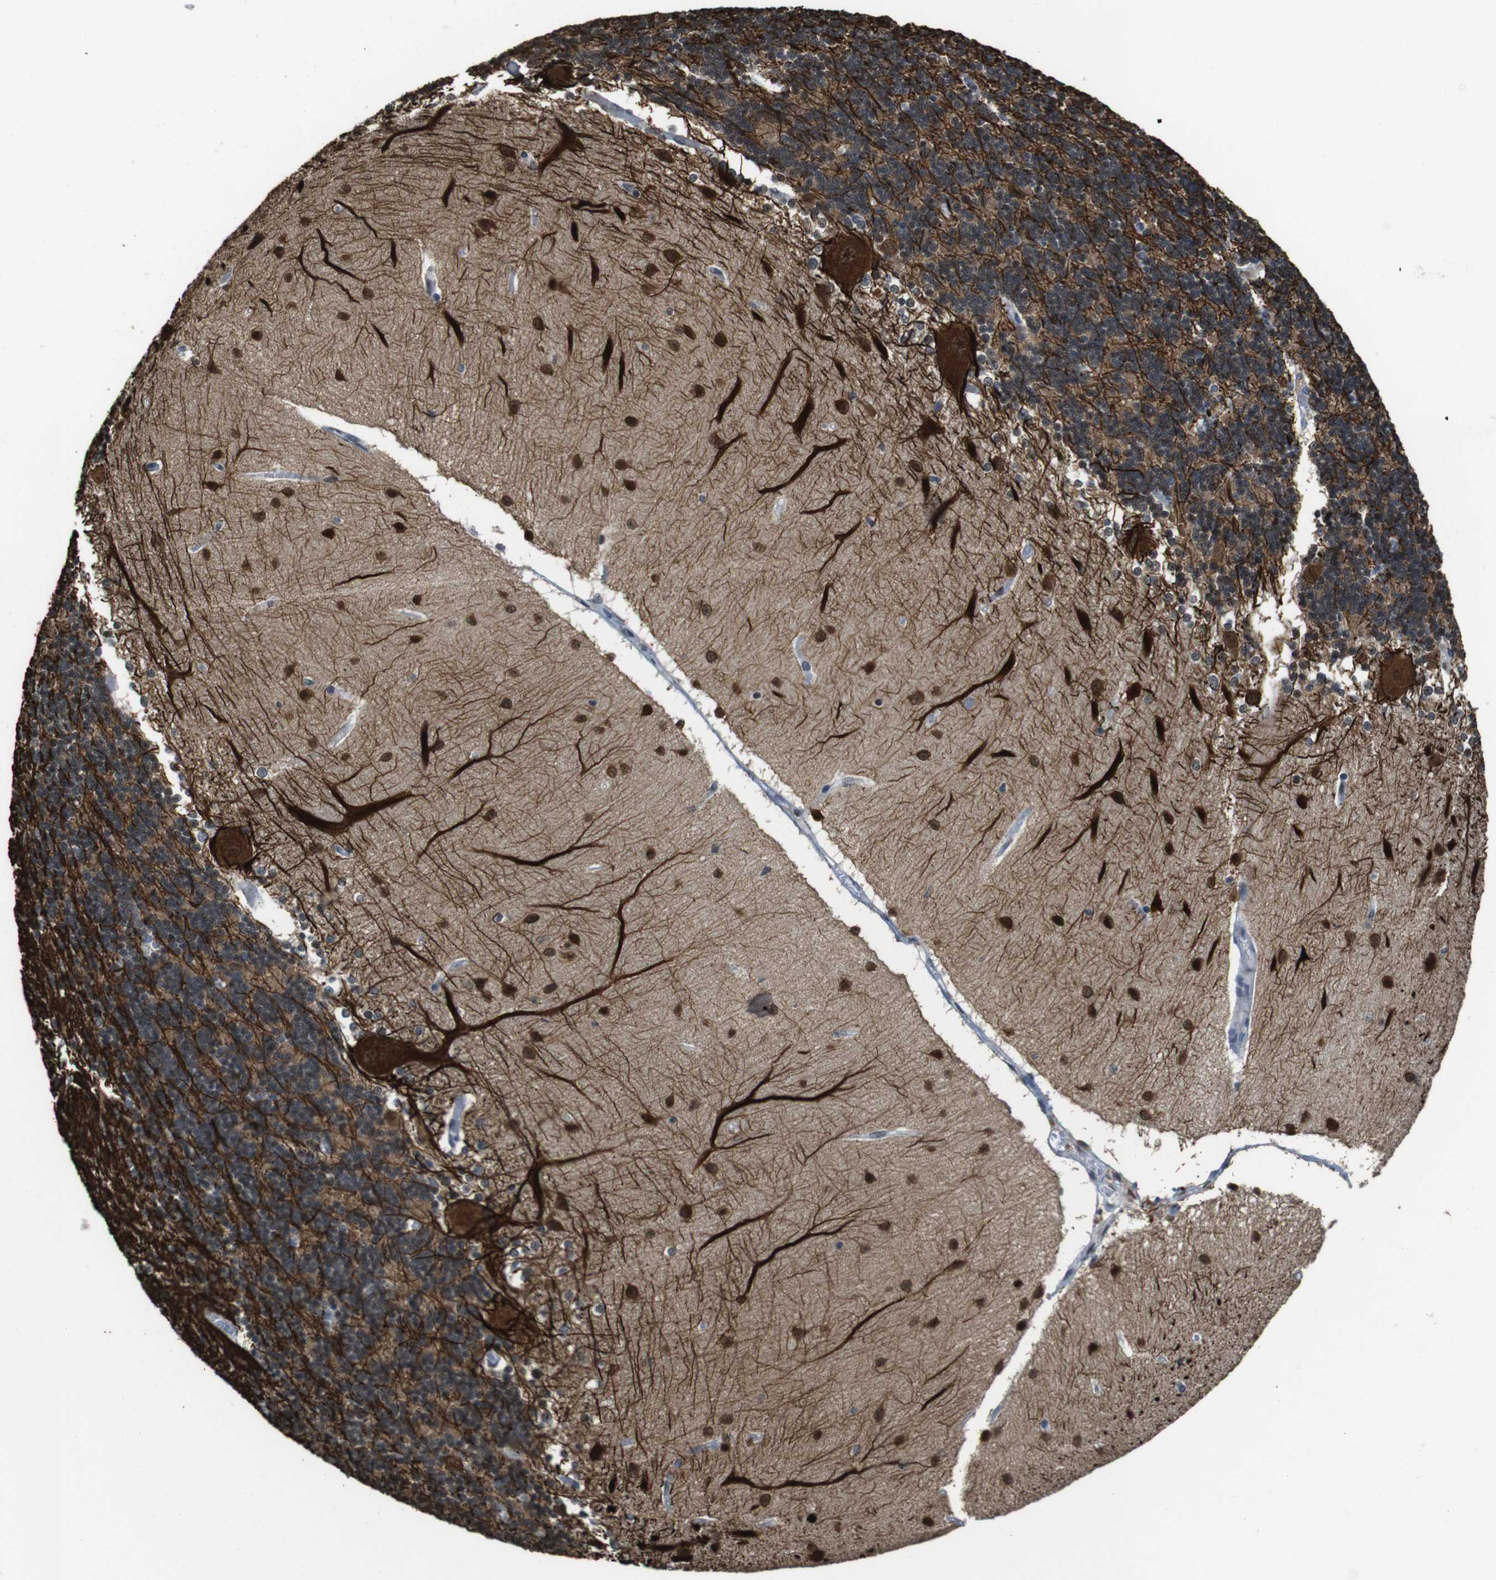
{"staining": {"intensity": "moderate", "quantity": "25%-75%", "location": "cytoplasmic/membranous,nuclear"}, "tissue": "cerebellum", "cell_type": "Cells in granular layer", "image_type": "normal", "snomed": [{"axis": "morphology", "description": "Normal tissue, NOS"}, {"axis": "topography", "description": "Cerebellum"}], "caption": "The micrograph exhibits a brown stain indicating the presence of a protein in the cytoplasmic/membranous,nuclear of cells in granular layer in cerebellum.", "gene": "CSNK2B", "patient": {"sex": "female", "age": 54}}